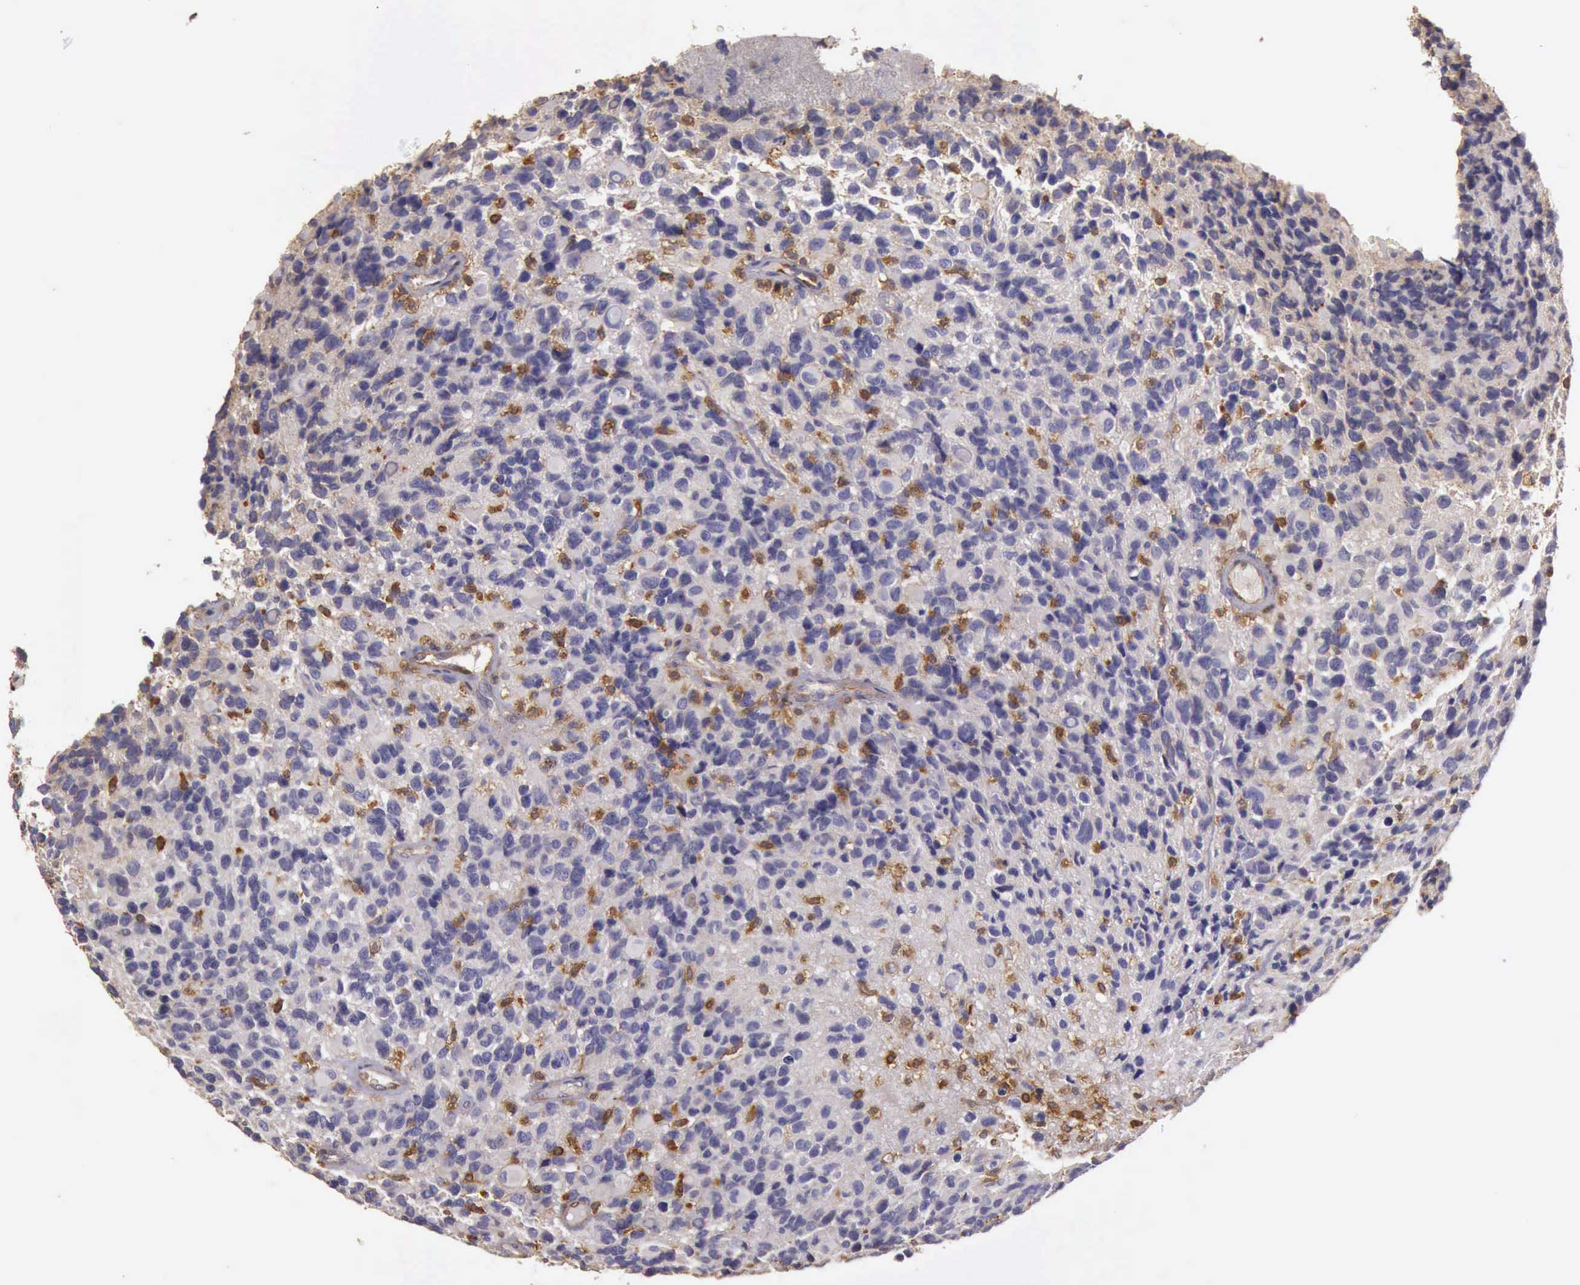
{"staining": {"intensity": "negative", "quantity": "none", "location": "none"}, "tissue": "glioma", "cell_type": "Tumor cells", "image_type": "cancer", "snomed": [{"axis": "morphology", "description": "Glioma, malignant, High grade"}, {"axis": "topography", "description": "Brain"}], "caption": "There is no significant staining in tumor cells of glioma.", "gene": "ARHGAP4", "patient": {"sex": "male", "age": 77}}